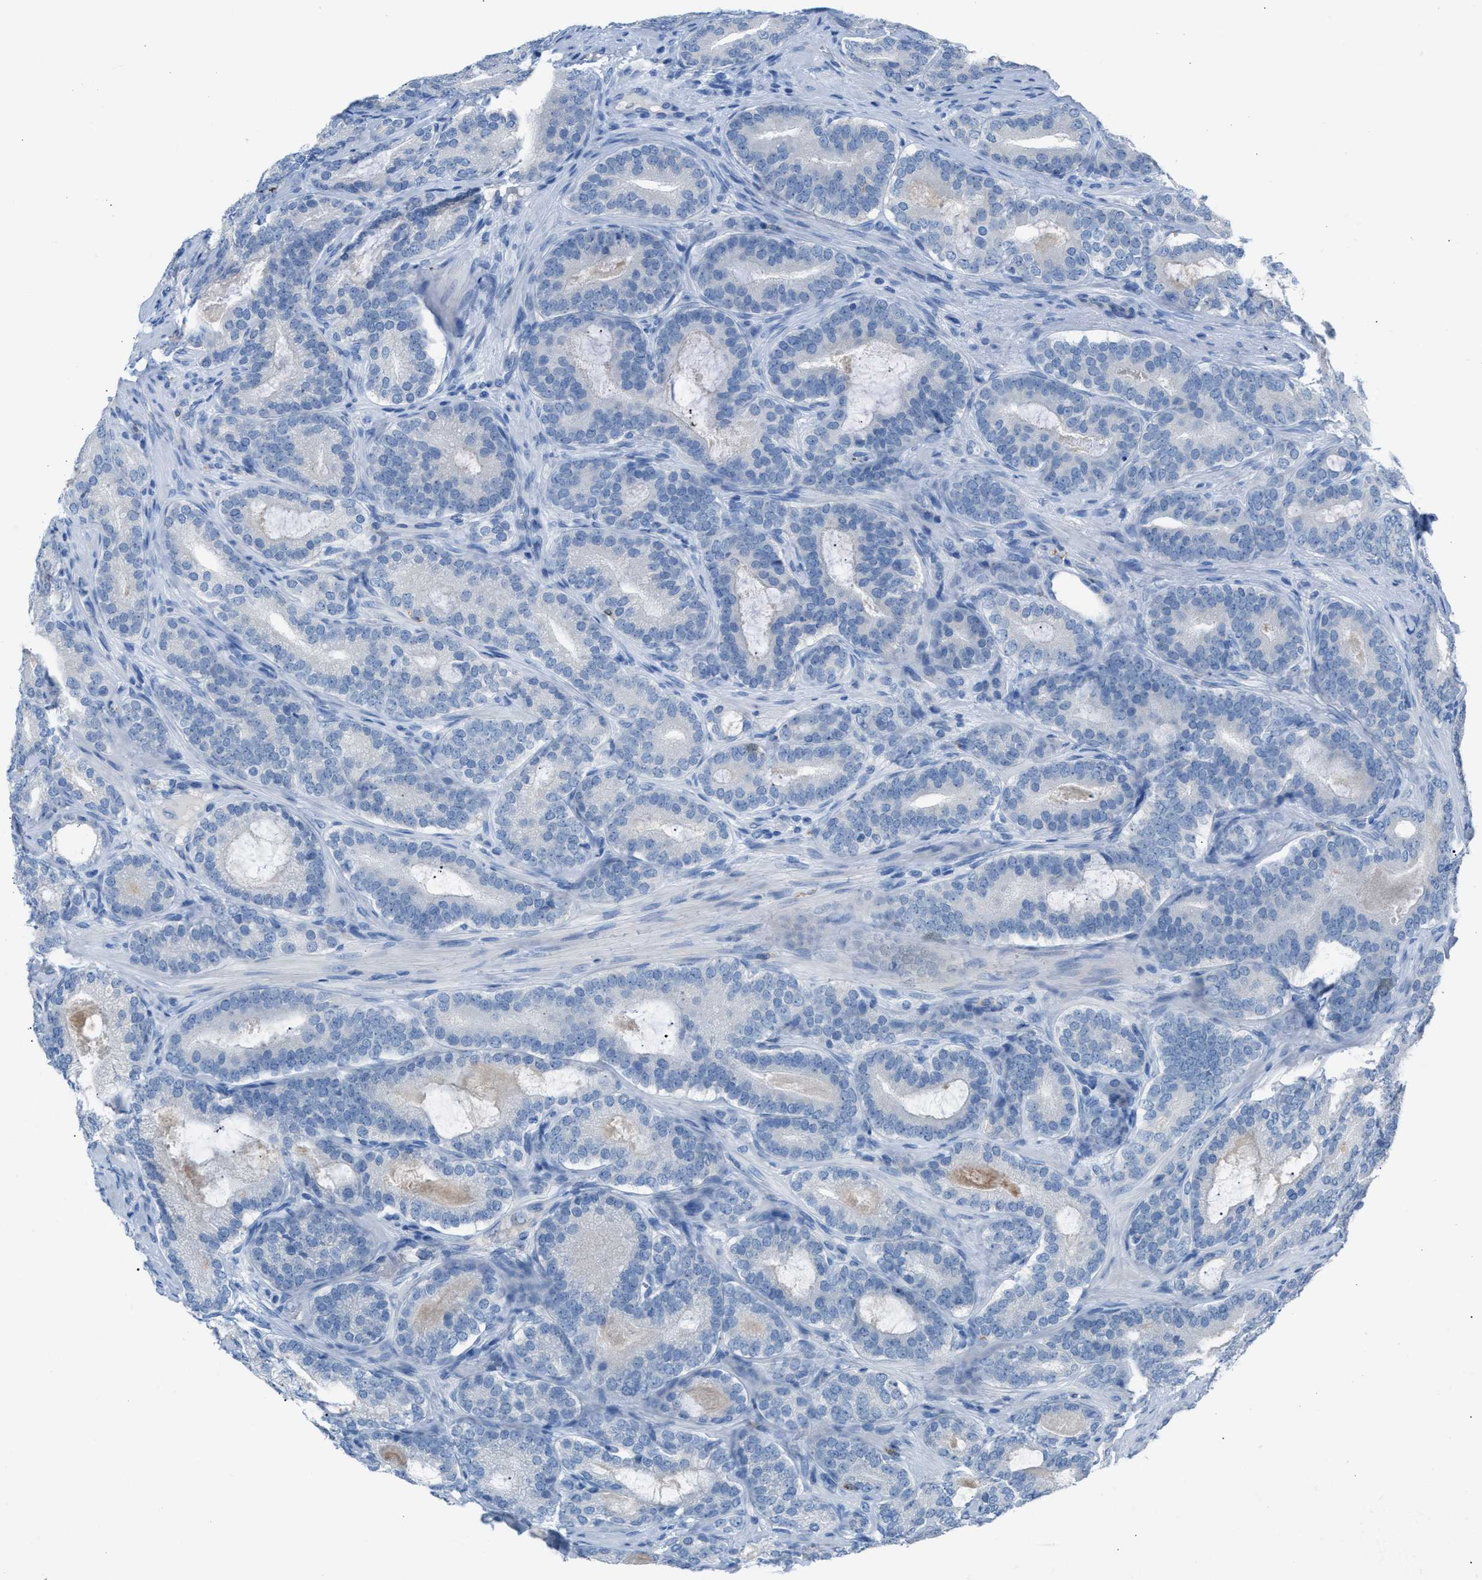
{"staining": {"intensity": "negative", "quantity": "none", "location": "none"}, "tissue": "prostate cancer", "cell_type": "Tumor cells", "image_type": "cancer", "snomed": [{"axis": "morphology", "description": "Adenocarcinoma, High grade"}, {"axis": "topography", "description": "Prostate"}], "caption": "Micrograph shows no significant protein positivity in tumor cells of prostate high-grade adenocarcinoma.", "gene": "CLEC10A", "patient": {"sex": "male", "age": 60}}